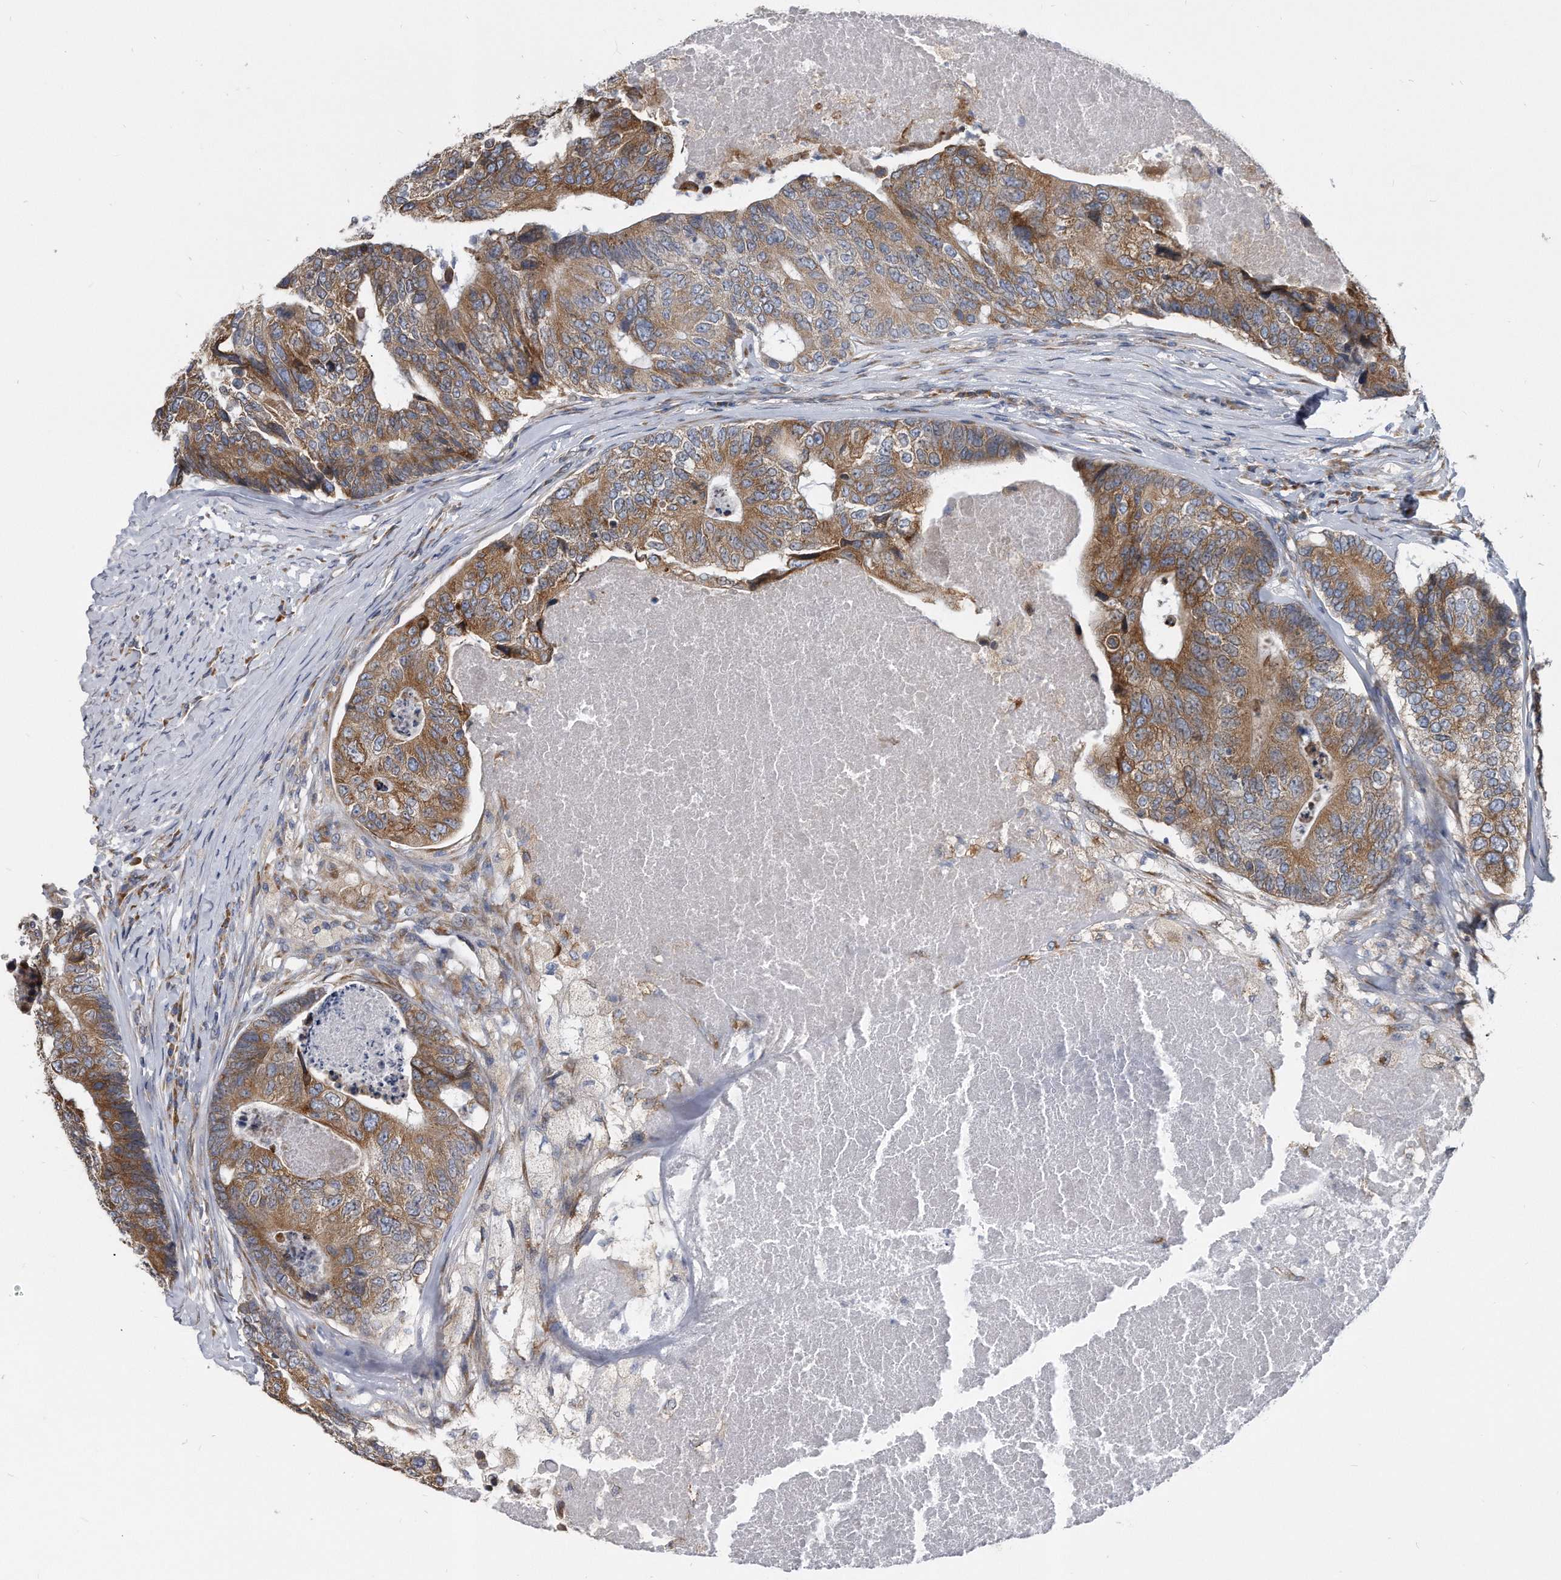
{"staining": {"intensity": "moderate", "quantity": ">75%", "location": "cytoplasmic/membranous"}, "tissue": "colorectal cancer", "cell_type": "Tumor cells", "image_type": "cancer", "snomed": [{"axis": "morphology", "description": "Adenocarcinoma, NOS"}, {"axis": "topography", "description": "Colon"}], "caption": "Tumor cells demonstrate moderate cytoplasmic/membranous positivity in approximately >75% of cells in adenocarcinoma (colorectal).", "gene": "CCDC47", "patient": {"sex": "female", "age": 67}}